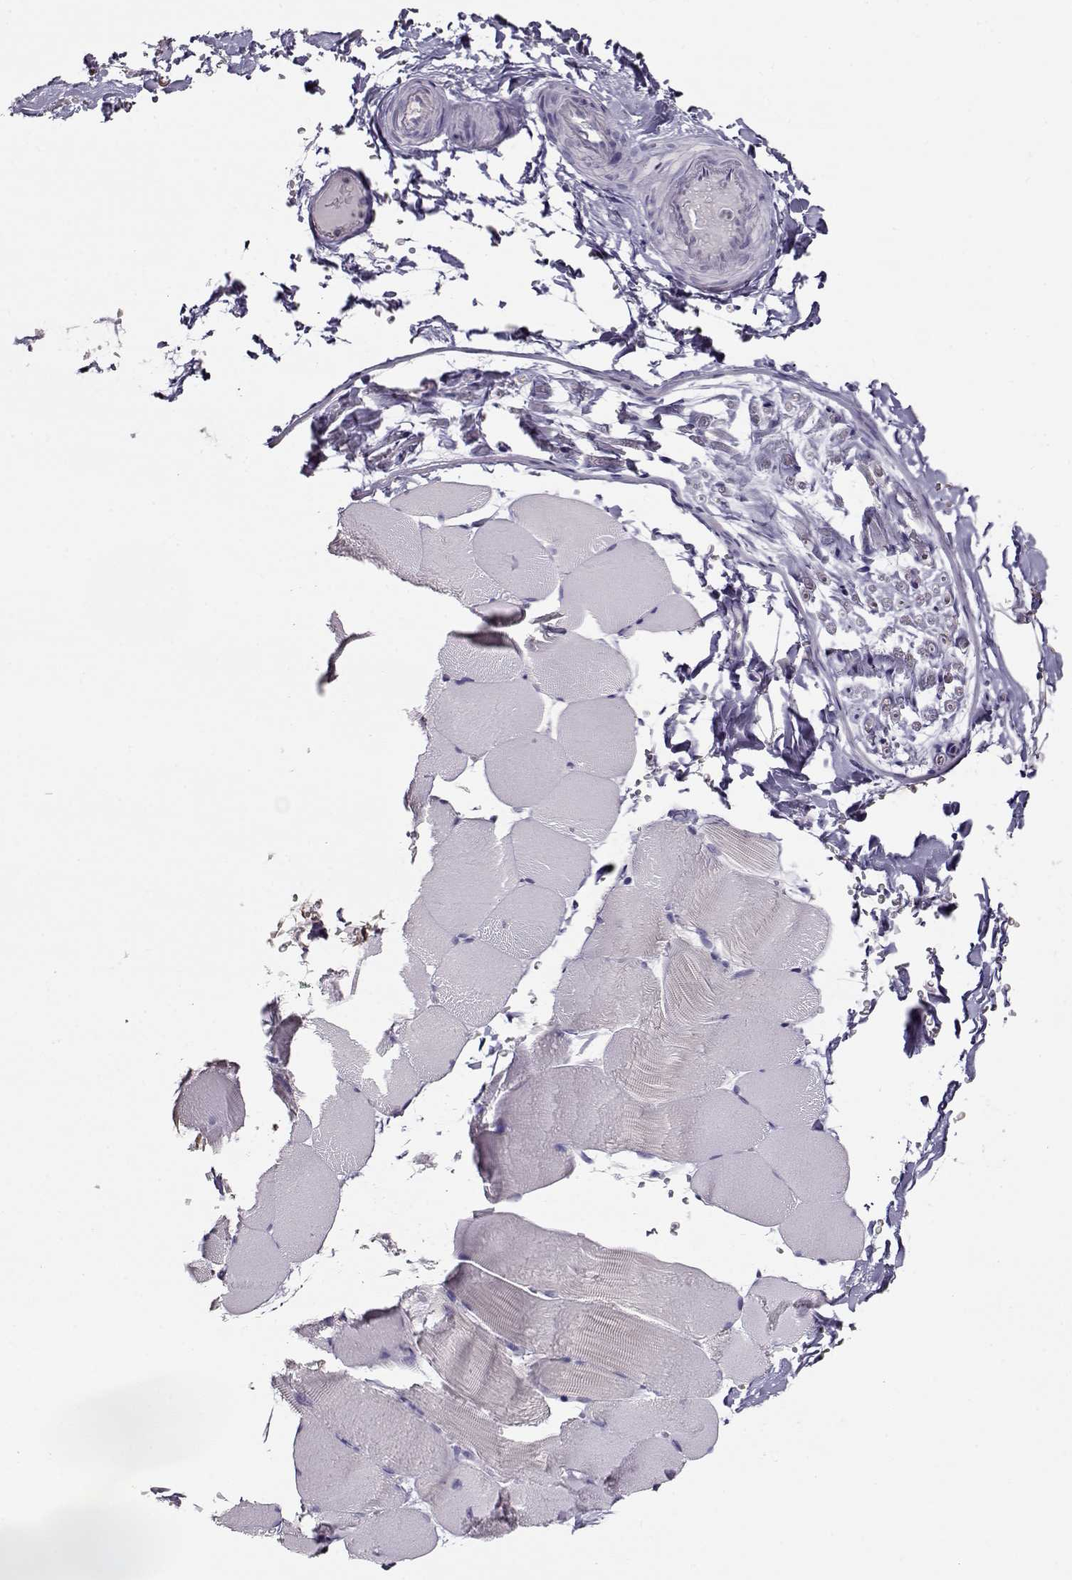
{"staining": {"intensity": "negative", "quantity": "none", "location": "none"}, "tissue": "skeletal muscle", "cell_type": "Myocytes", "image_type": "normal", "snomed": [{"axis": "morphology", "description": "Normal tissue, NOS"}, {"axis": "topography", "description": "Skeletal muscle"}], "caption": "Protein analysis of normal skeletal muscle exhibits no significant positivity in myocytes.", "gene": "NDRG4", "patient": {"sex": "female", "age": 37}}